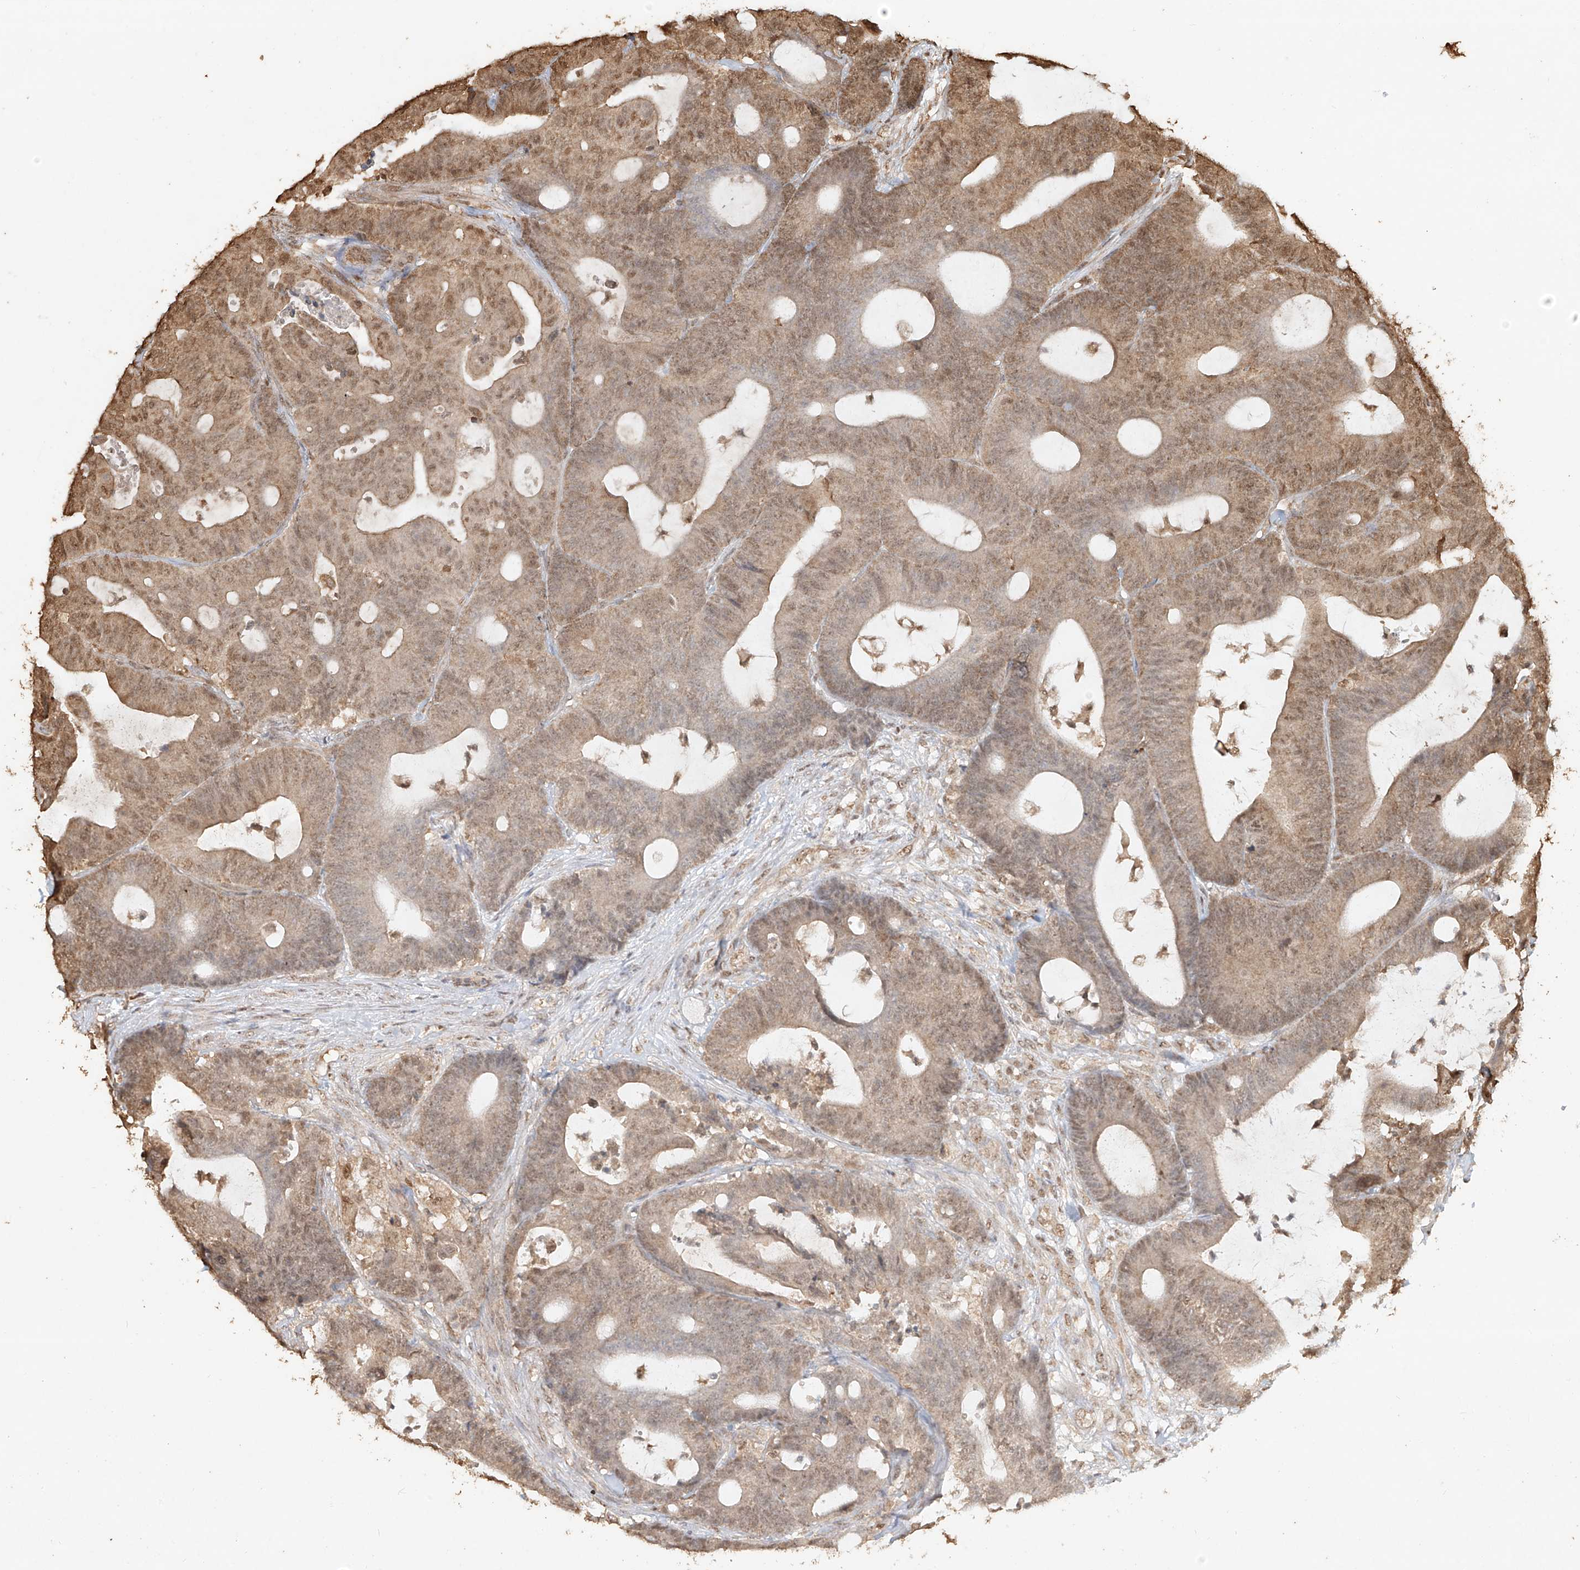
{"staining": {"intensity": "moderate", "quantity": ">75%", "location": "cytoplasmic/membranous,nuclear"}, "tissue": "colorectal cancer", "cell_type": "Tumor cells", "image_type": "cancer", "snomed": [{"axis": "morphology", "description": "Adenocarcinoma, NOS"}, {"axis": "topography", "description": "Colon"}], "caption": "IHC histopathology image of neoplastic tissue: colorectal cancer stained using immunohistochemistry (IHC) reveals medium levels of moderate protein expression localized specifically in the cytoplasmic/membranous and nuclear of tumor cells, appearing as a cytoplasmic/membranous and nuclear brown color.", "gene": "TIGAR", "patient": {"sex": "female", "age": 84}}